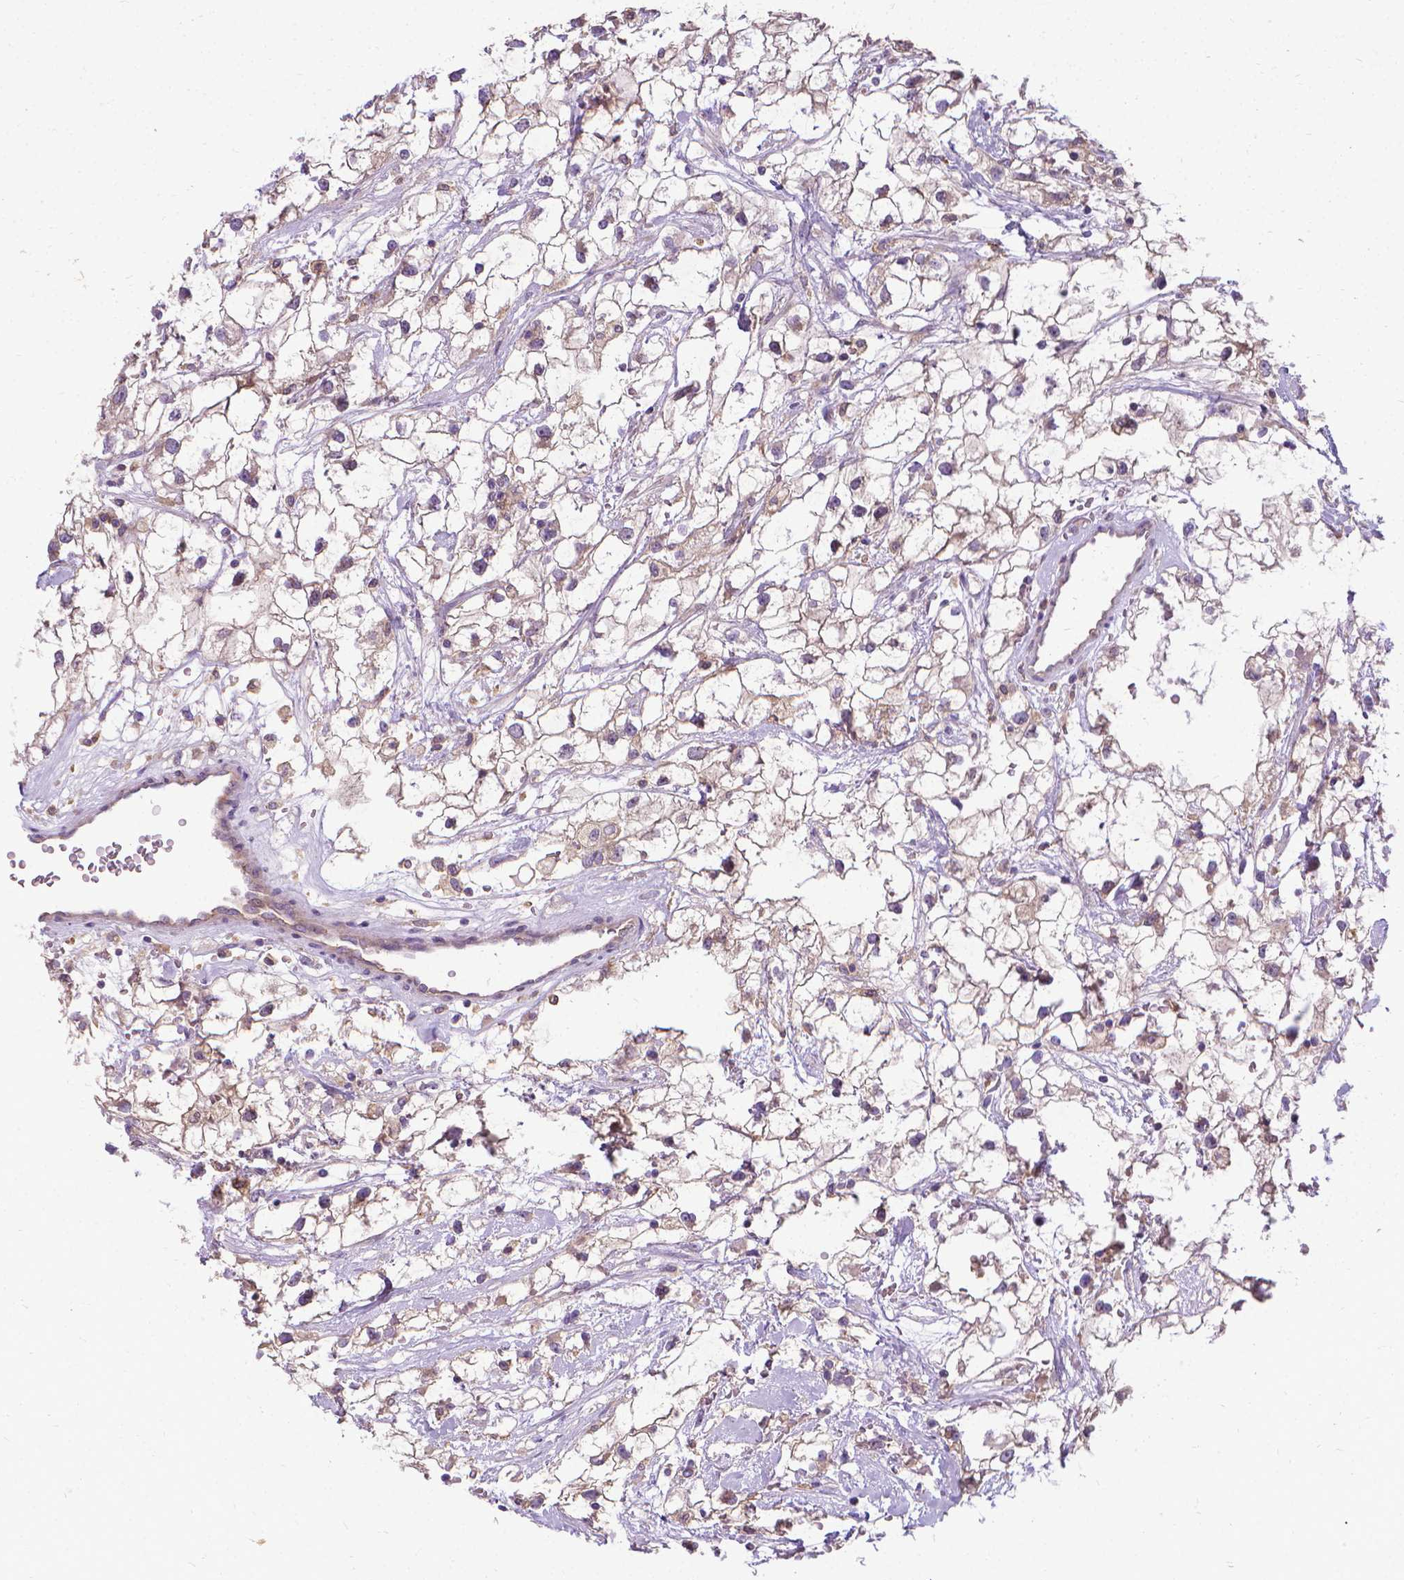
{"staining": {"intensity": "weak", "quantity": "25%-75%", "location": "cytoplasmic/membranous"}, "tissue": "renal cancer", "cell_type": "Tumor cells", "image_type": "cancer", "snomed": [{"axis": "morphology", "description": "Adenocarcinoma, NOS"}, {"axis": "topography", "description": "Kidney"}], "caption": "An image of renal cancer (adenocarcinoma) stained for a protein displays weak cytoplasmic/membranous brown staining in tumor cells. The staining was performed using DAB (3,3'-diaminobenzidine), with brown indicating positive protein expression. Nuclei are stained blue with hematoxylin.", "gene": "CFAP299", "patient": {"sex": "male", "age": 59}}